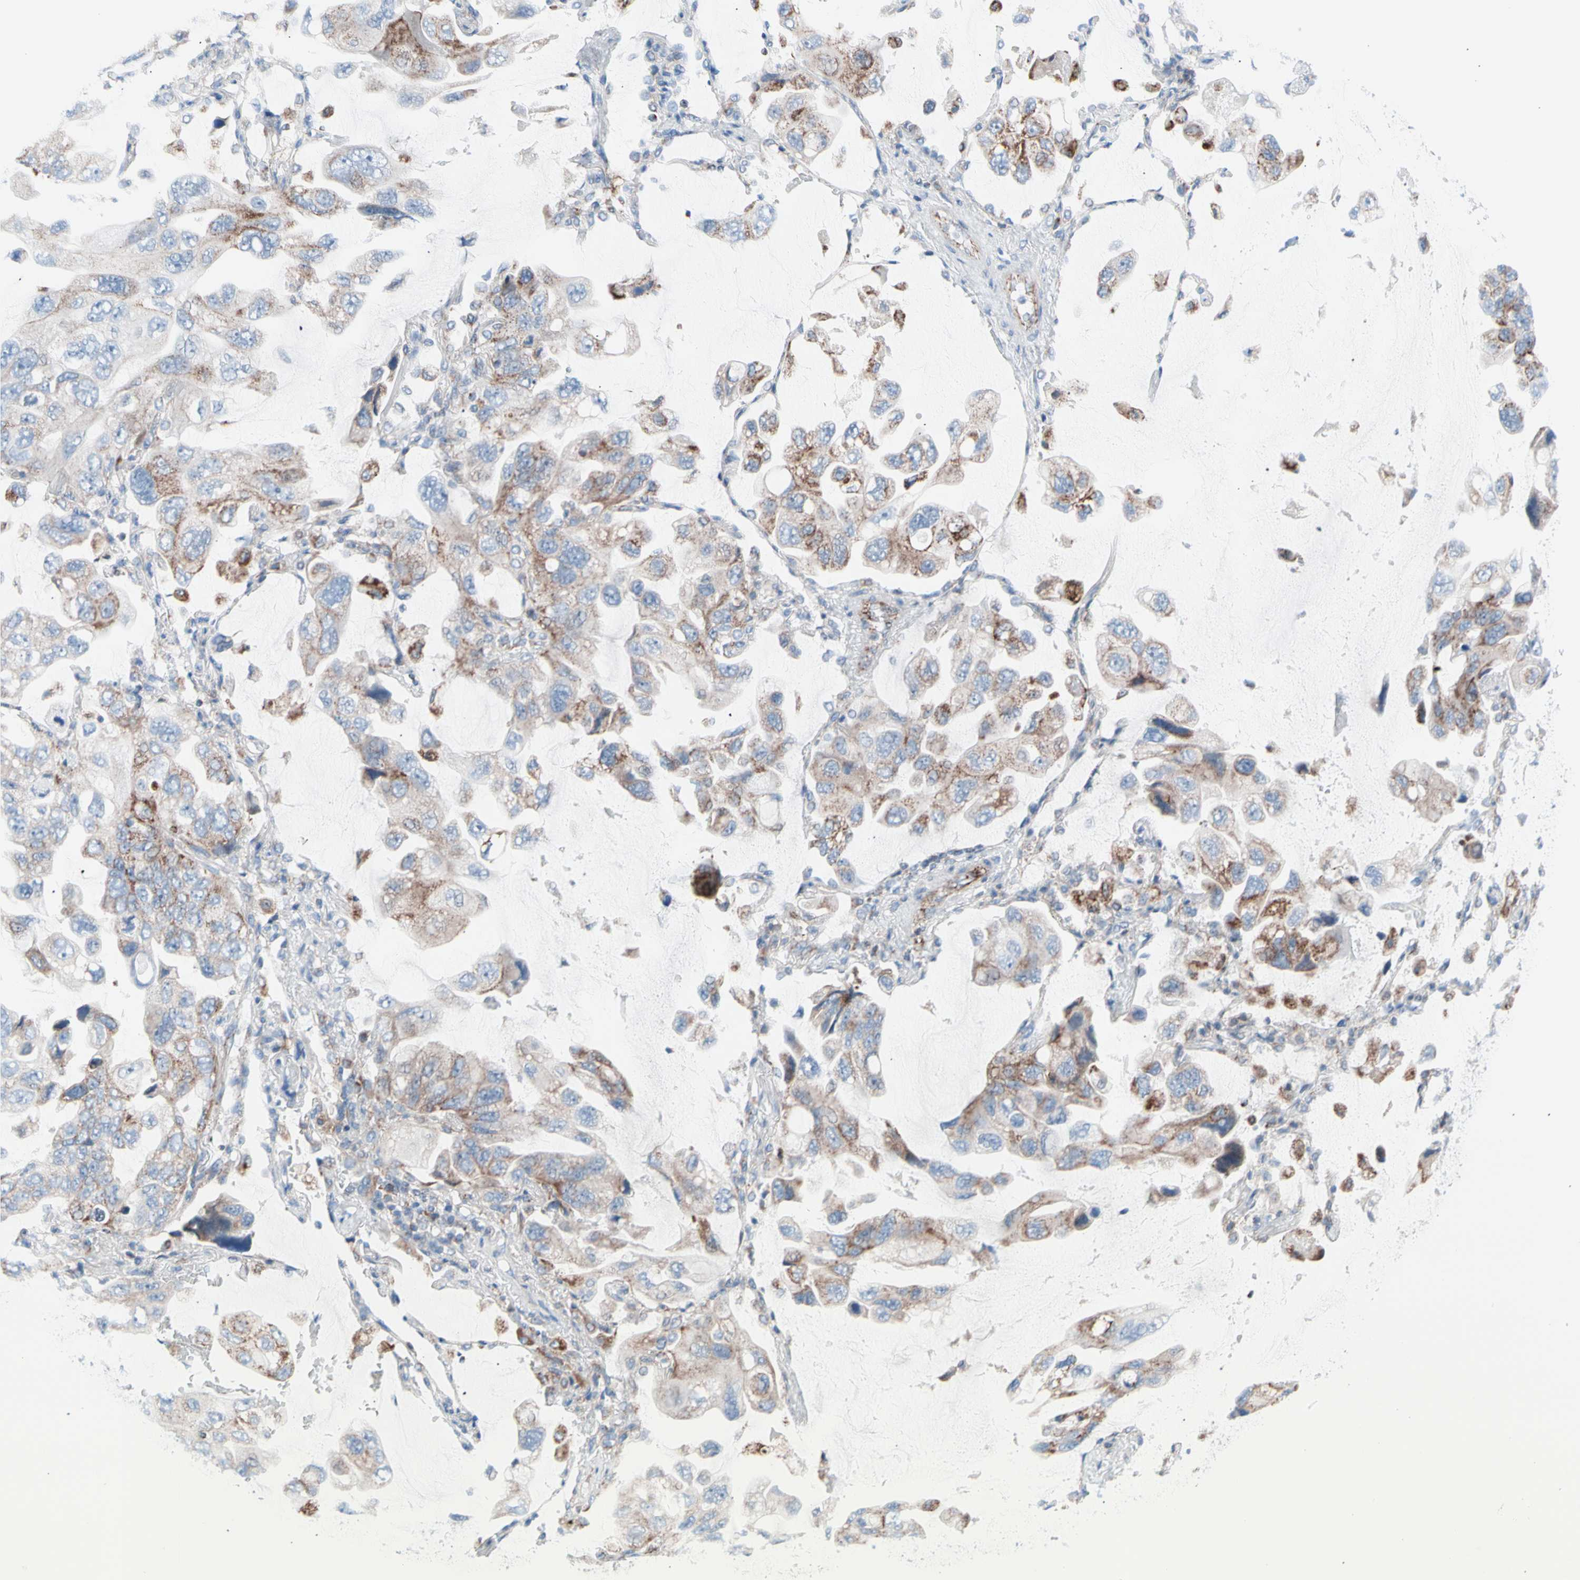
{"staining": {"intensity": "moderate", "quantity": ">75%", "location": "cytoplasmic/membranous"}, "tissue": "lung cancer", "cell_type": "Tumor cells", "image_type": "cancer", "snomed": [{"axis": "morphology", "description": "Squamous cell carcinoma, NOS"}, {"axis": "topography", "description": "Lung"}], "caption": "This histopathology image demonstrates immunohistochemistry (IHC) staining of lung cancer, with medium moderate cytoplasmic/membranous positivity in approximately >75% of tumor cells.", "gene": "HK1", "patient": {"sex": "female", "age": 73}}